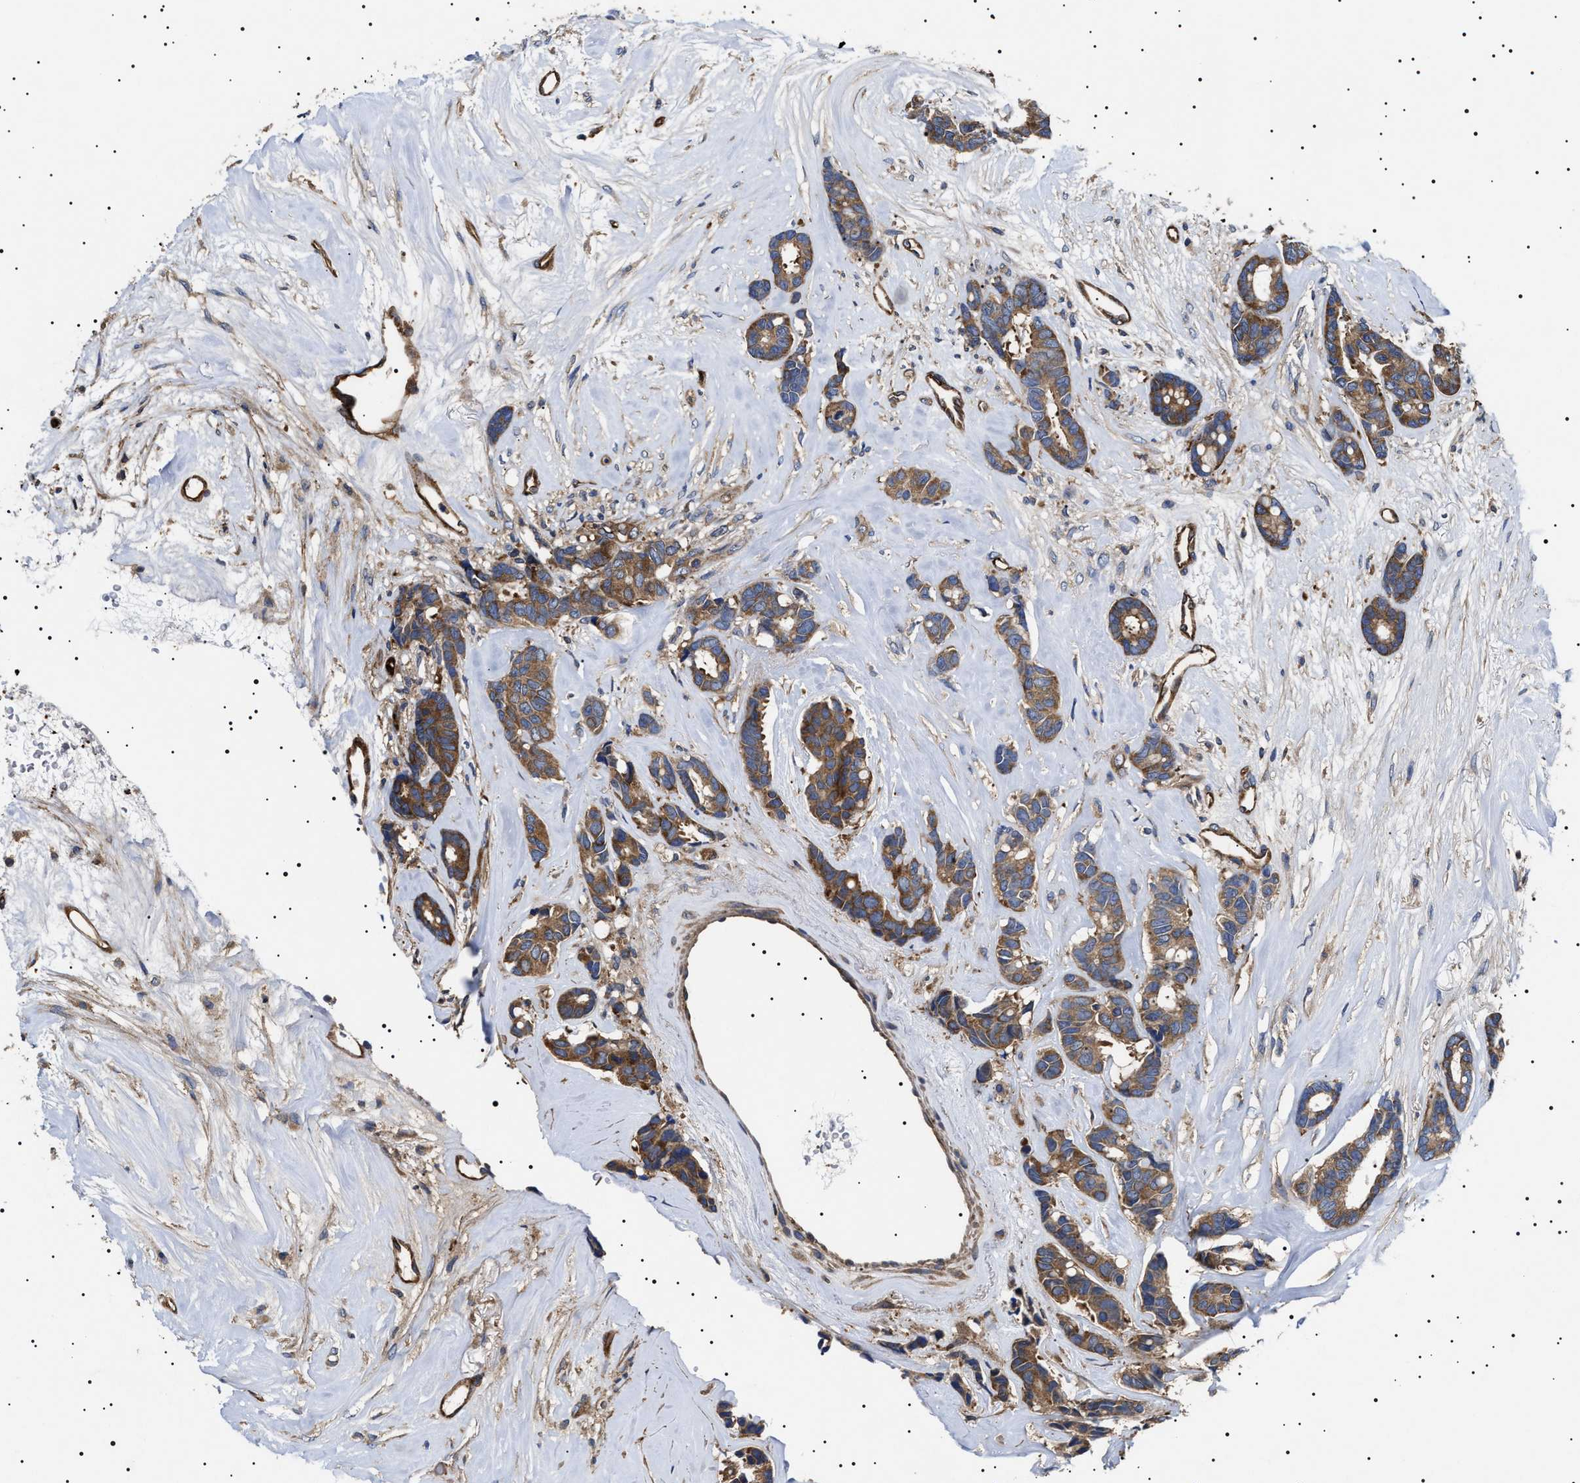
{"staining": {"intensity": "moderate", "quantity": ">75%", "location": "cytoplasmic/membranous"}, "tissue": "breast cancer", "cell_type": "Tumor cells", "image_type": "cancer", "snomed": [{"axis": "morphology", "description": "Duct carcinoma"}, {"axis": "topography", "description": "Breast"}], "caption": "DAB (3,3'-diaminobenzidine) immunohistochemical staining of invasive ductal carcinoma (breast) displays moderate cytoplasmic/membranous protein expression in approximately >75% of tumor cells. The staining was performed using DAB to visualize the protein expression in brown, while the nuclei were stained in blue with hematoxylin (Magnification: 20x).", "gene": "TPP2", "patient": {"sex": "female", "age": 87}}